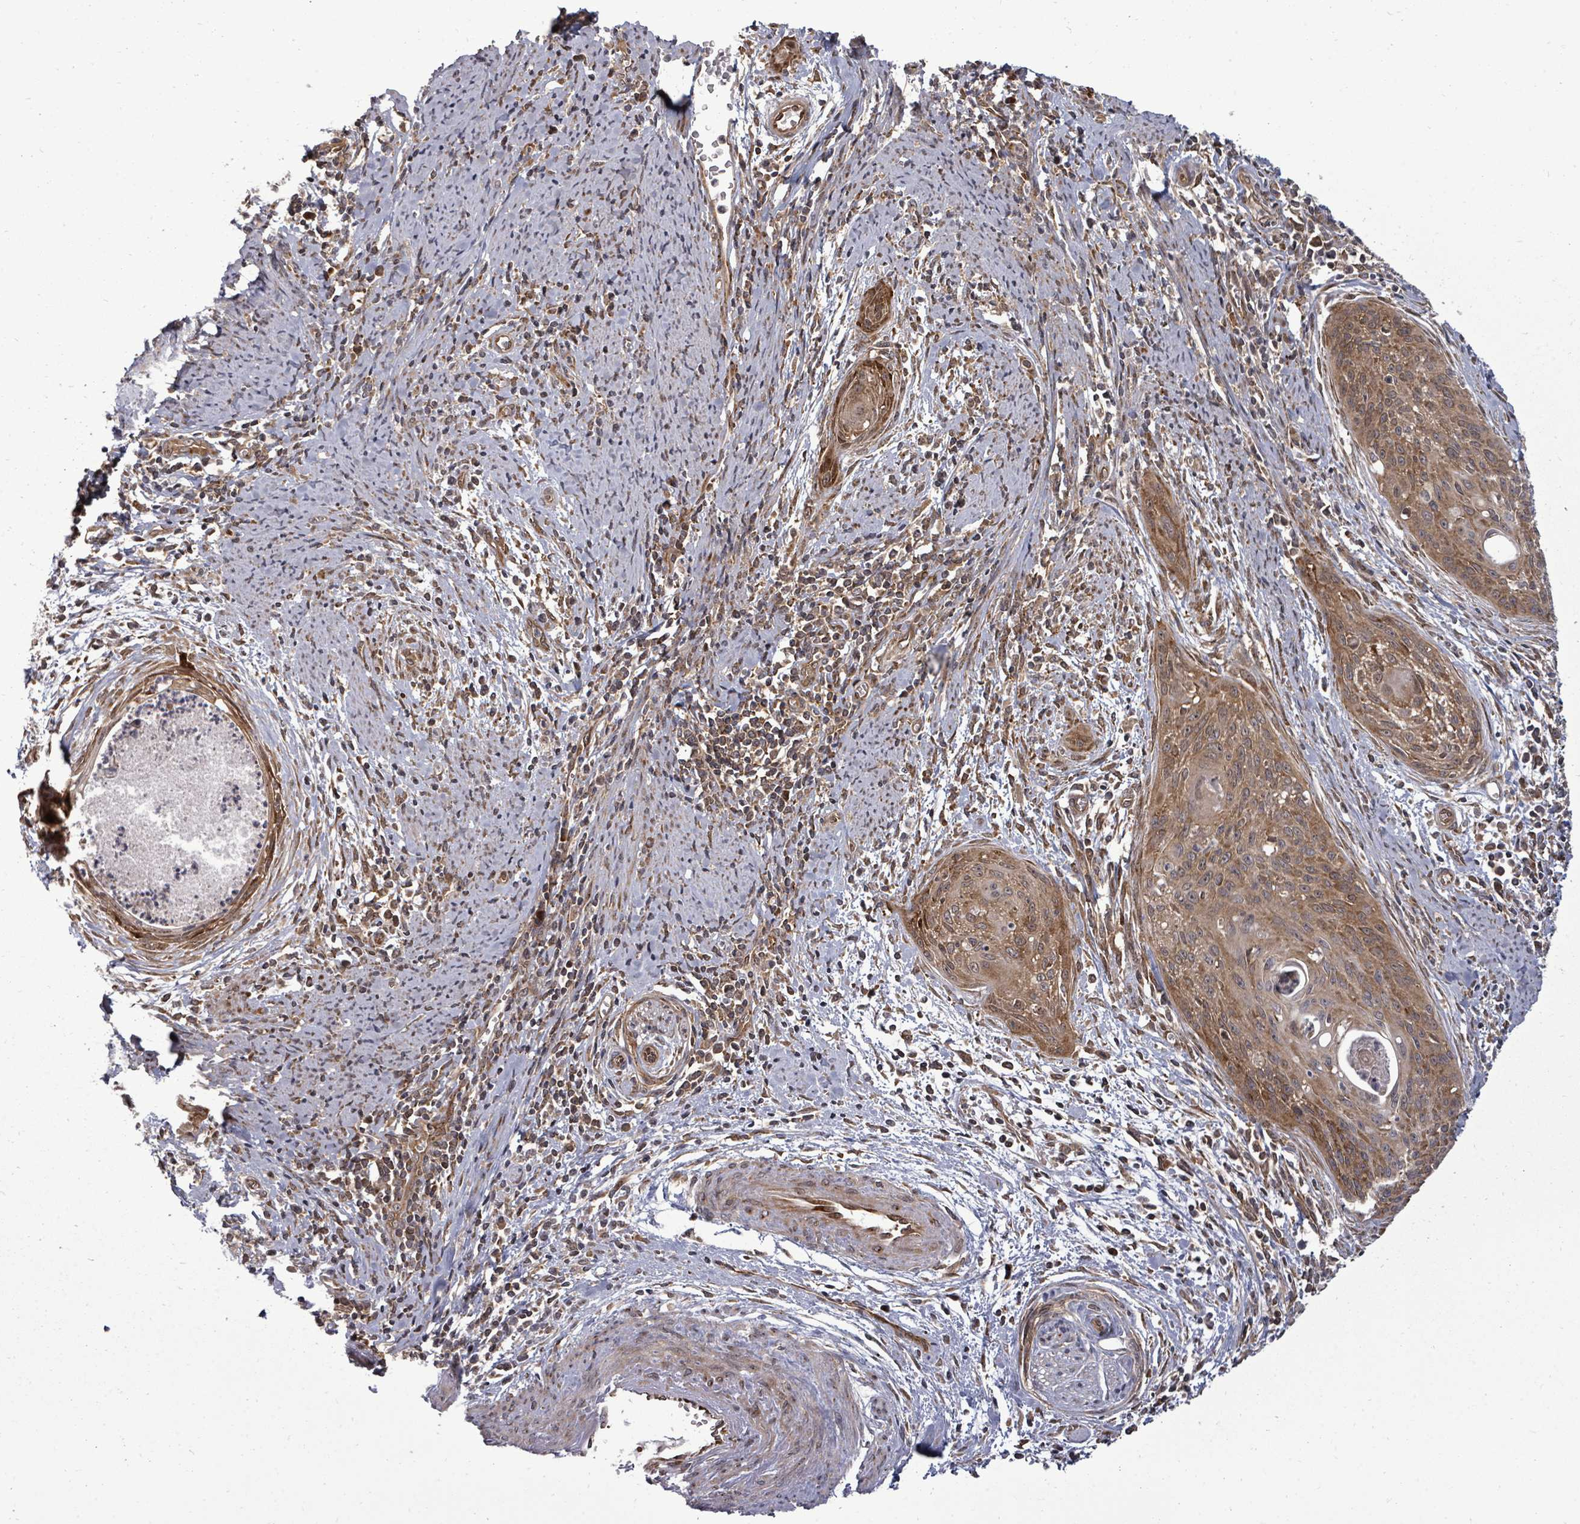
{"staining": {"intensity": "moderate", "quantity": ">75%", "location": "cytoplasmic/membranous"}, "tissue": "cervical cancer", "cell_type": "Tumor cells", "image_type": "cancer", "snomed": [{"axis": "morphology", "description": "Squamous cell carcinoma, NOS"}, {"axis": "topography", "description": "Cervix"}], "caption": "Human squamous cell carcinoma (cervical) stained with a brown dye exhibits moderate cytoplasmic/membranous positive staining in about >75% of tumor cells.", "gene": "EIF3C", "patient": {"sex": "female", "age": 55}}